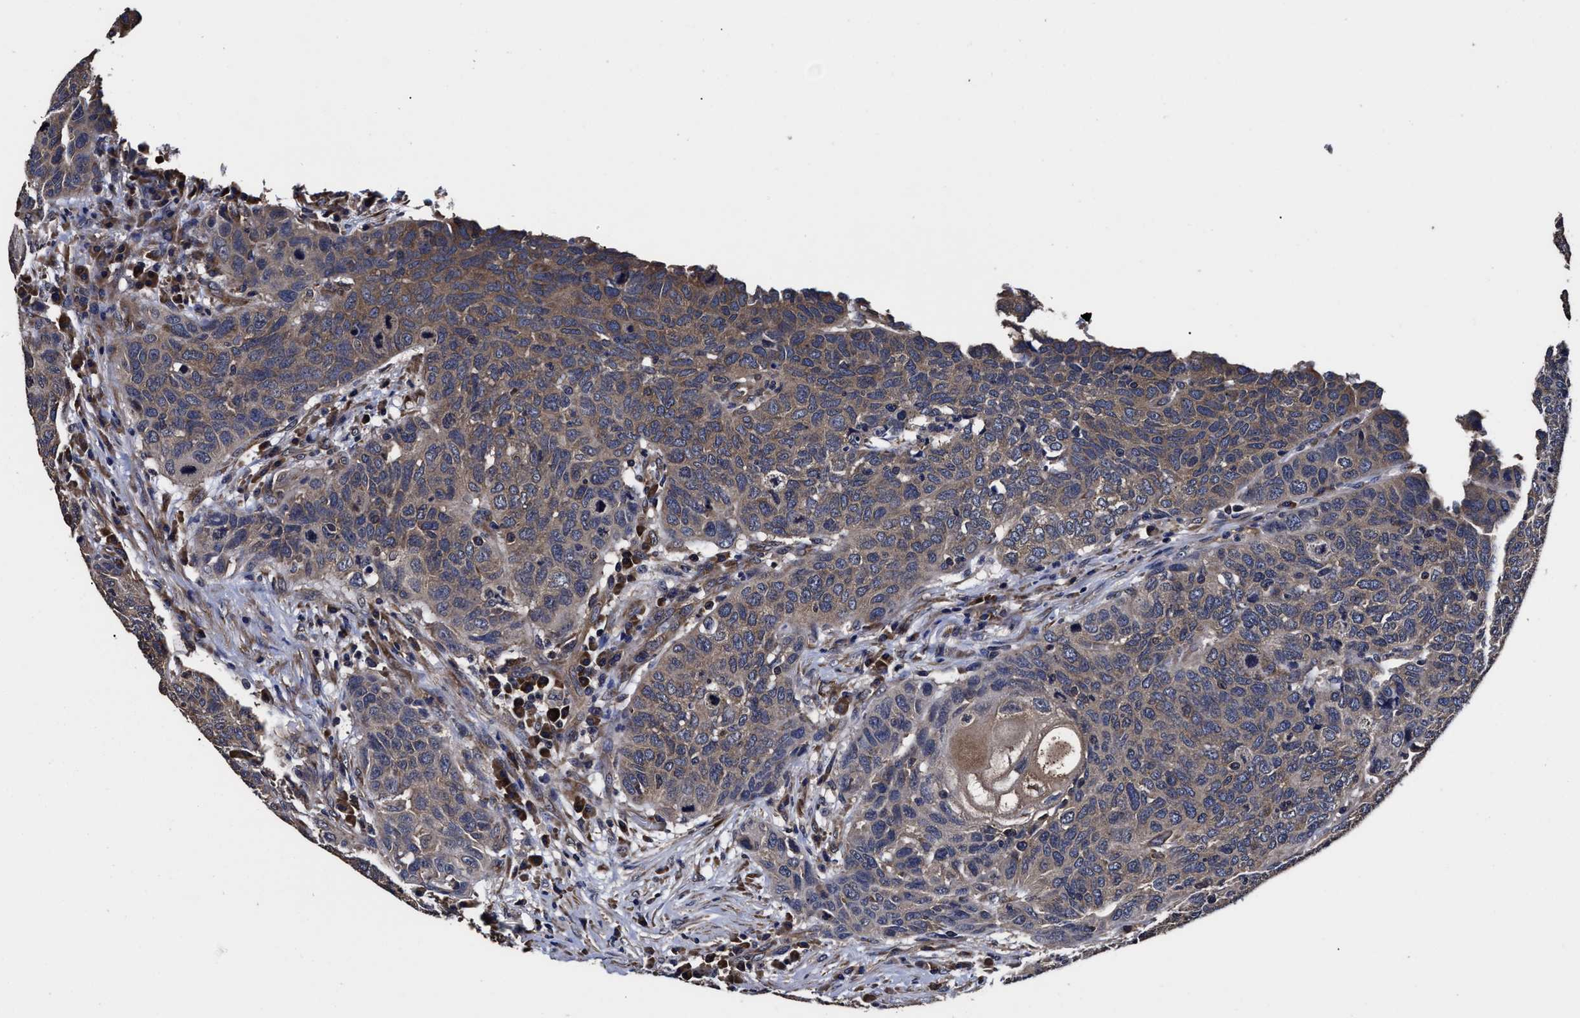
{"staining": {"intensity": "weak", "quantity": ">75%", "location": "cytoplasmic/membranous"}, "tissue": "head and neck cancer", "cell_type": "Tumor cells", "image_type": "cancer", "snomed": [{"axis": "morphology", "description": "Squamous cell carcinoma, NOS"}, {"axis": "topography", "description": "Head-Neck"}], "caption": "A brown stain labels weak cytoplasmic/membranous positivity of a protein in human head and neck cancer (squamous cell carcinoma) tumor cells. (DAB IHC, brown staining for protein, blue staining for nuclei).", "gene": "AVEN", "patient": {"sex": "male", "age": 66}}